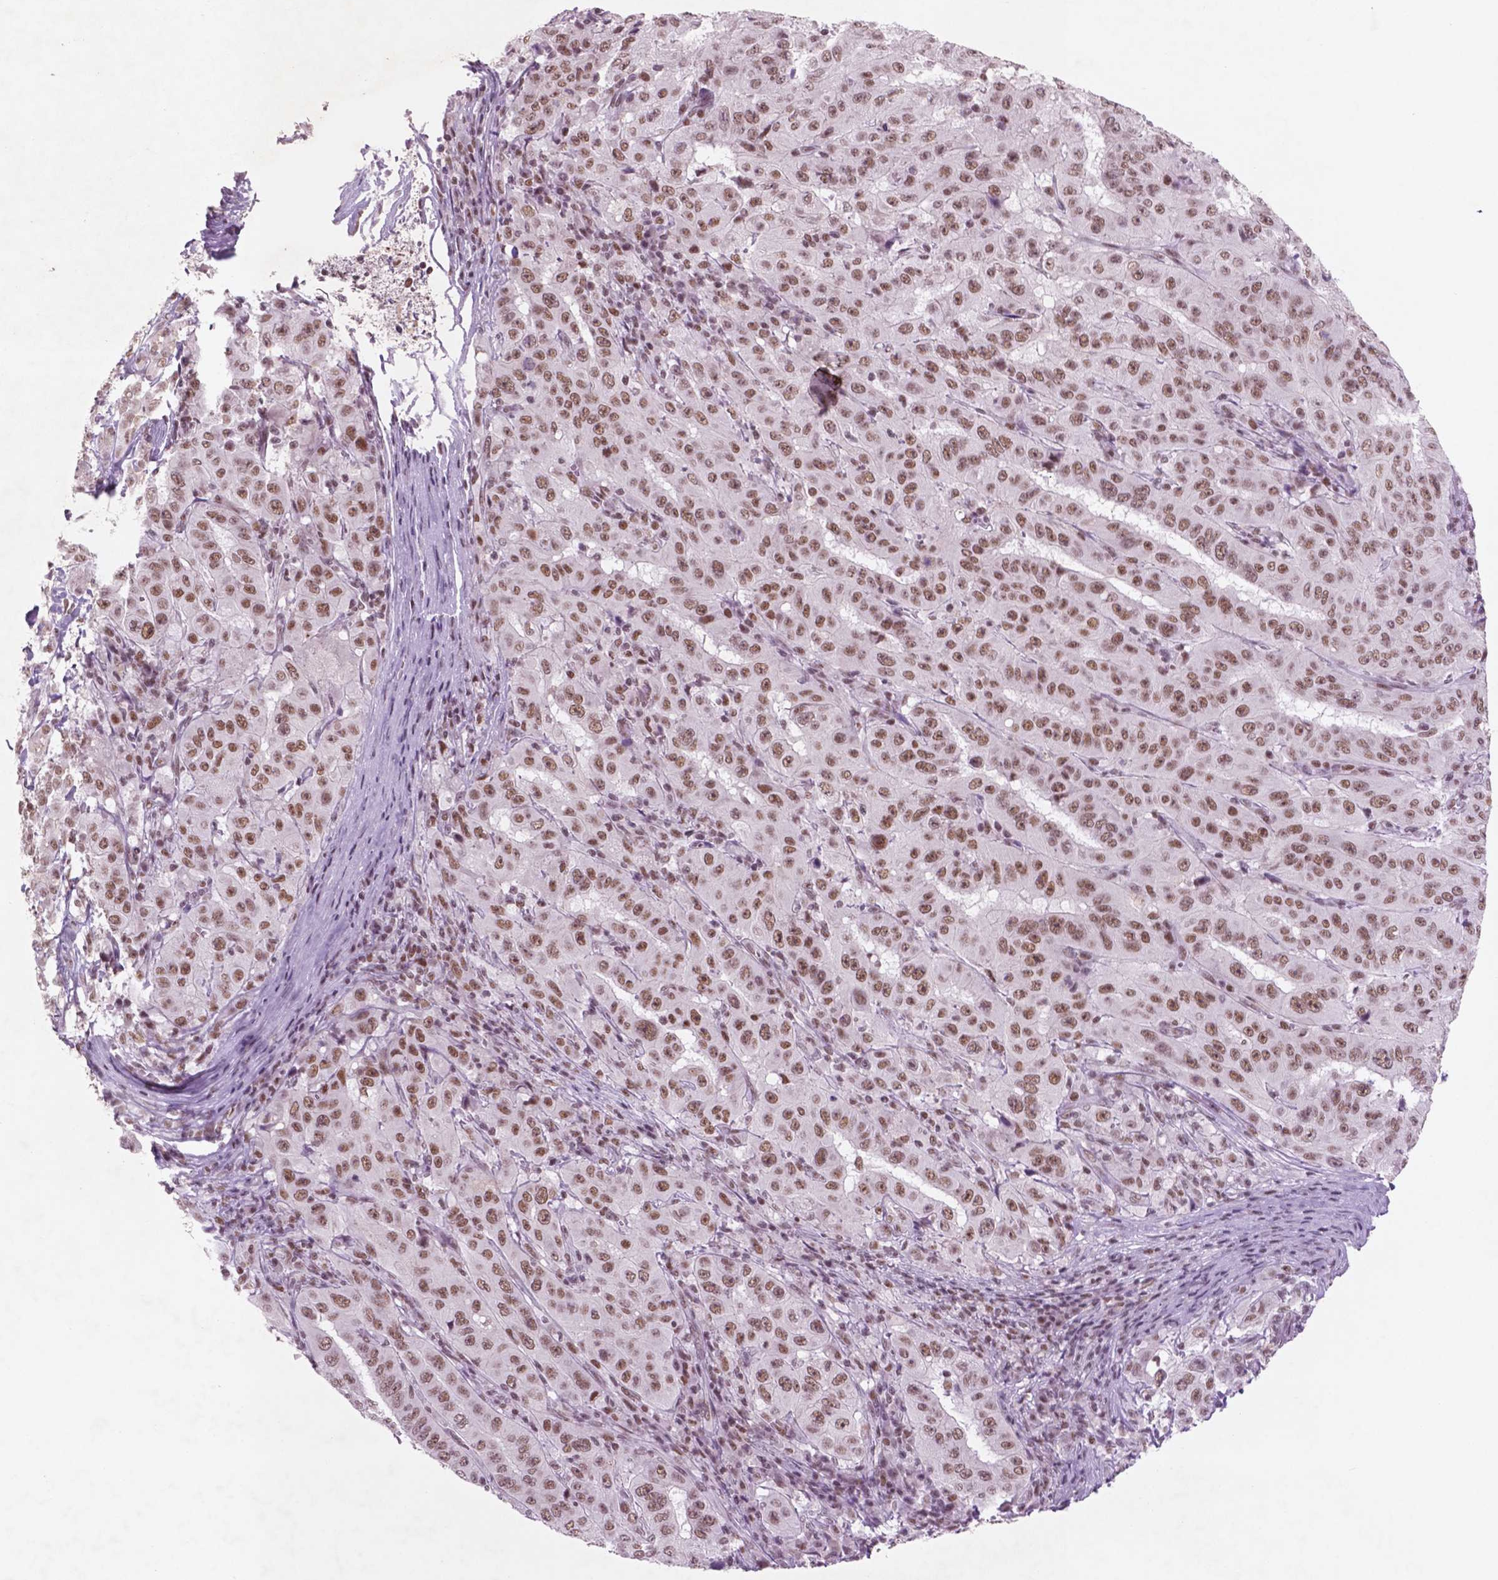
{"staining": {"intensity": "moderate", "quantity": ">75%", "location": "nuclear"}, "tissue": "pancreatic cancer", "cell_type": "Tumor cells", "image_type": "cancer", "snomed": [{"axis": "morphology", "description": "Adenocarcinoma, NOS"}, {"axis": "topography", "description": "Pancreas"}], "caption": "Immunohistochemistry (IHC) of pancreatic adenocarcinoma demonstrates medium levels of moderate nuclear positivity in approximately >75% of tumor cells.", "gene": "CTR9", "patient": {"sex": "male", "age": 63}}